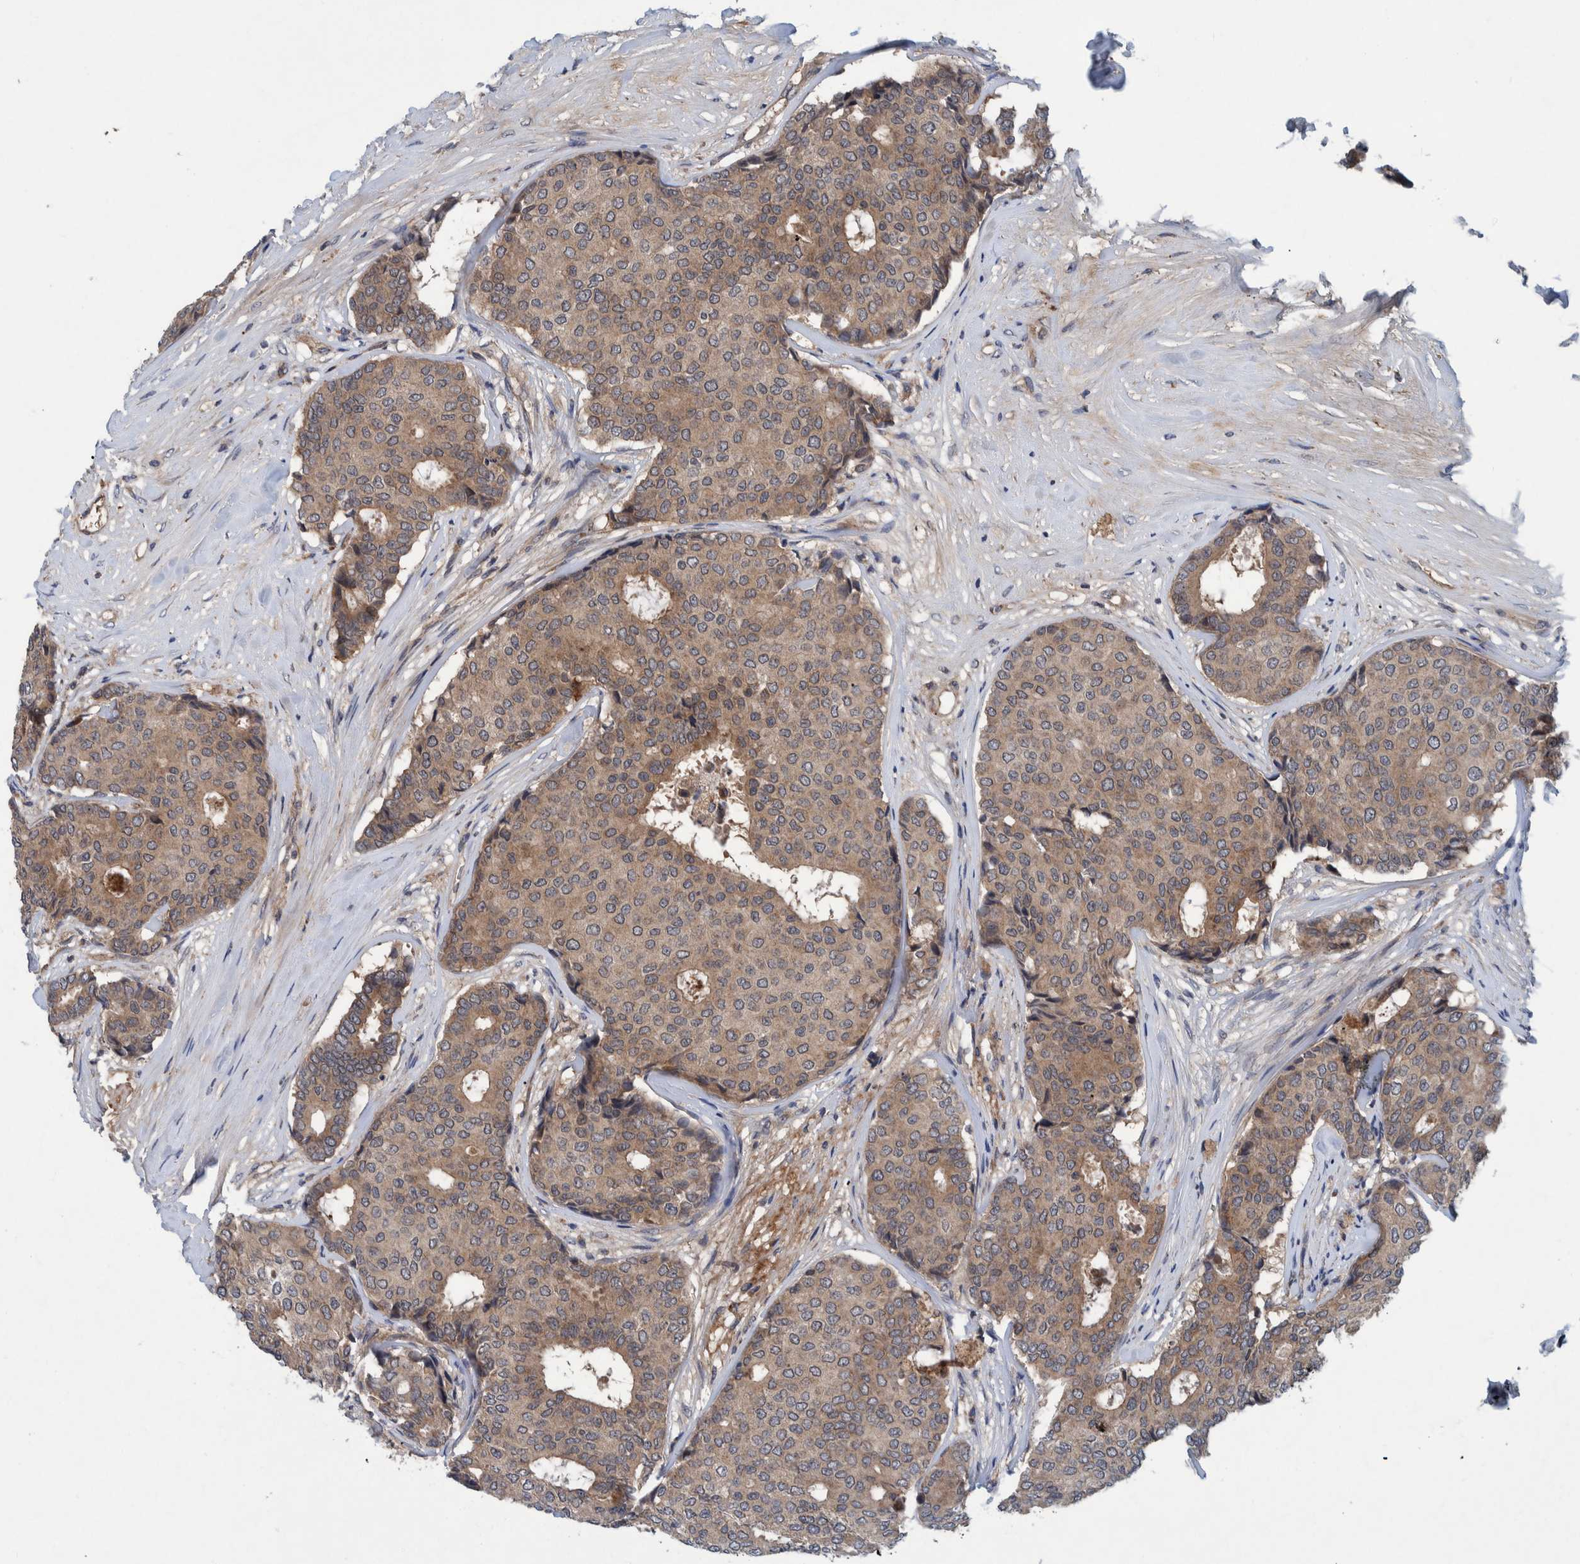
{"staining": {"intensity": "moderate", "quantity": ">75%", "location": "cytoplasmic/membranous"}, "tissue": "breast cancer", "cell_type": "Tumor cells", "image_type": "cancer", "snomed": [{"axis": "morphology", "description": "Duct carcinoma"}, {"axis": "topography", "description": "Breast"}], "caption": "This image exhibits IHC staining of breast cancer, with medium moderate cytoplasmic/membranous expression in approximately >75% of tumor cells.", "gene": "ITIH3", "patient": {"sex": "female", "age": 75}}